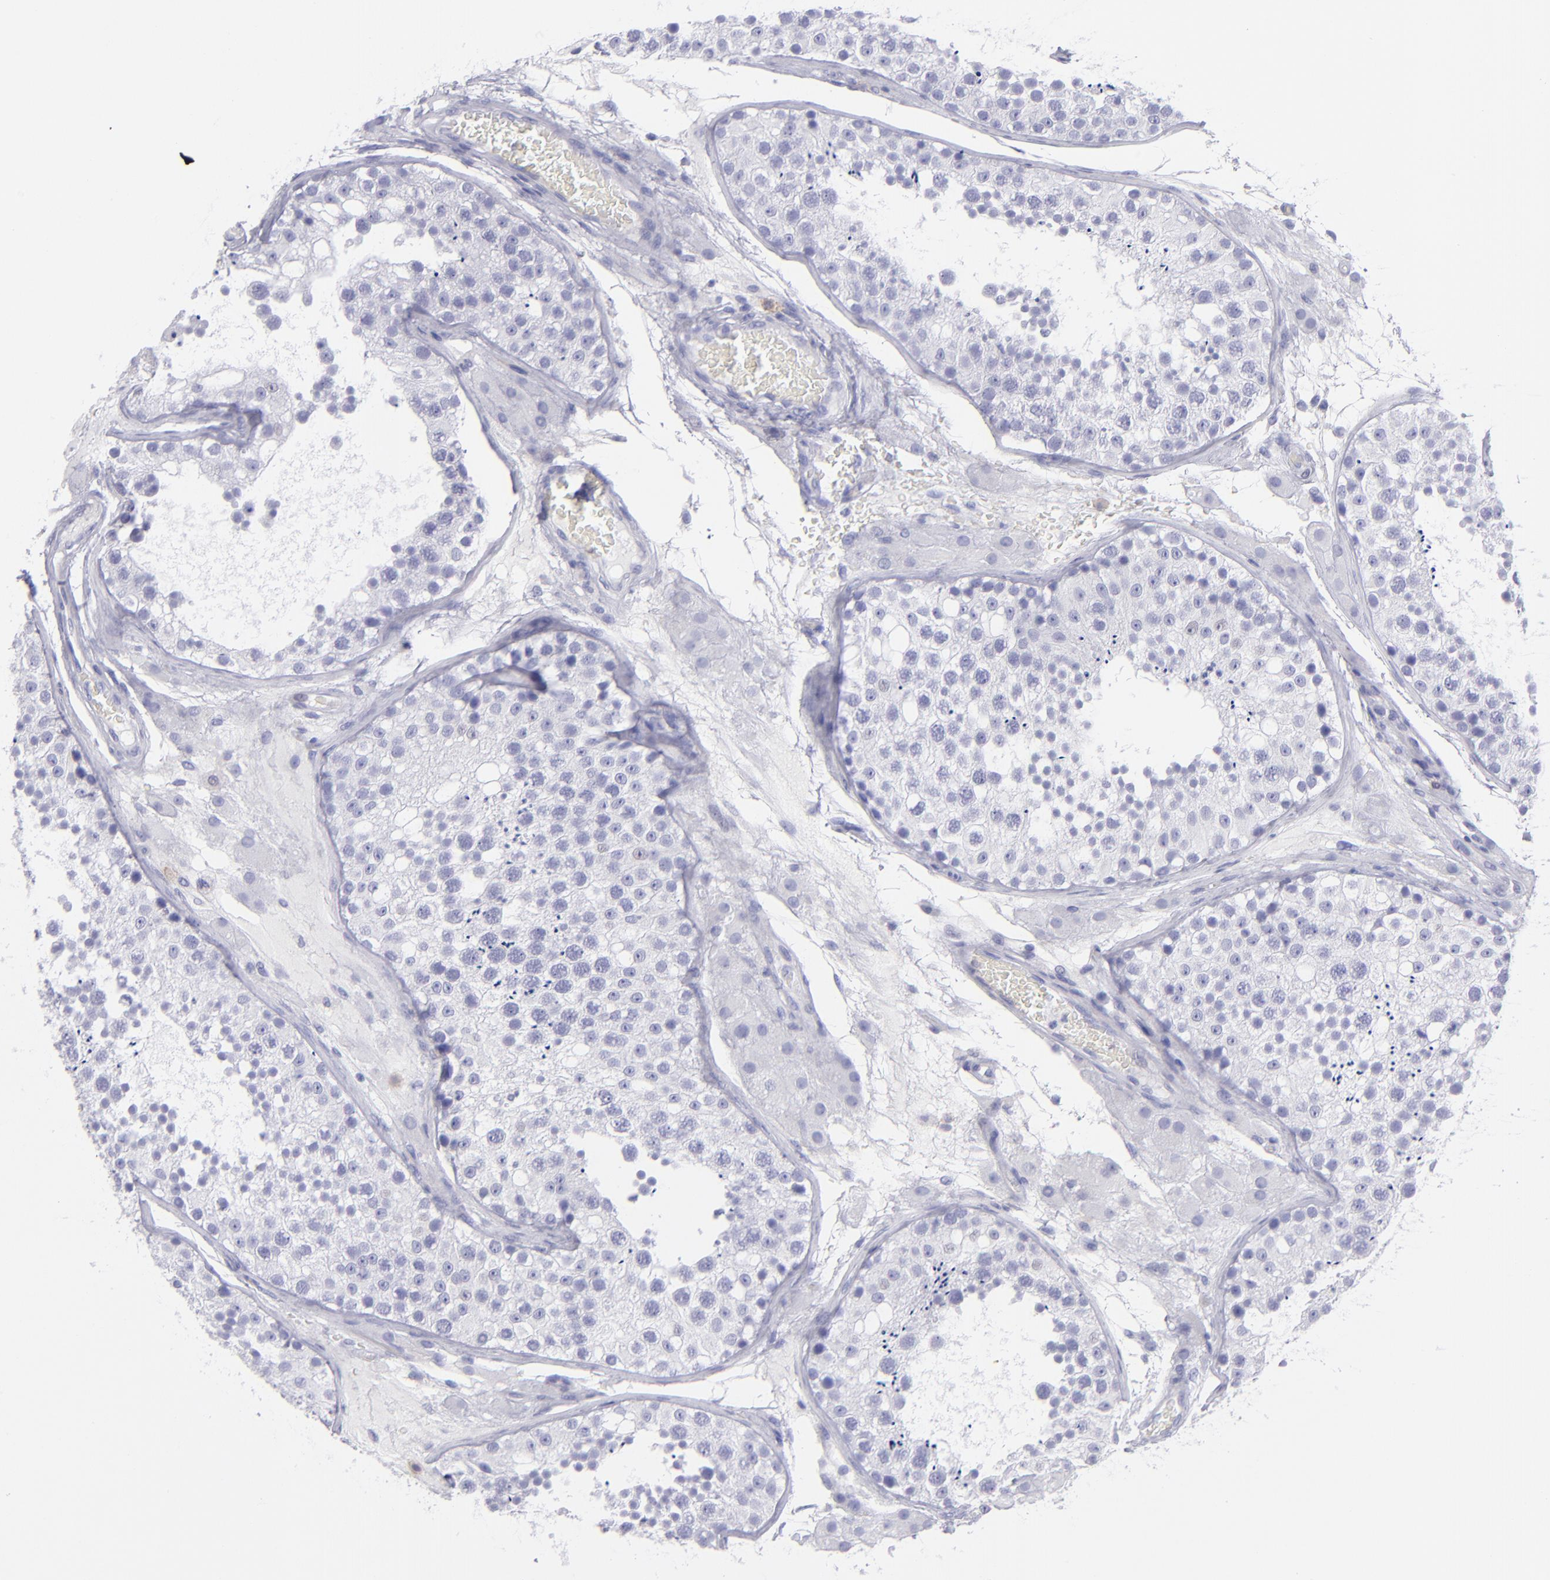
{"staining": {"intensity": "negative", "quantity": "none", "location": "none"}, "tissue": "testis", "cell_type": "Cells in seminiferous ducts", "image_type": "normal", "snomed": [{"axis": "morphology", "description": "Normal tissue, NOS"}, {"axis": "topography", "description": "Testis"}], "caption": "This is an immunohistochemistry micrograph of normal human testis. There is no positivity in cells in seminiferous ducts.", "gene": "CD82", "patient": {"sex": "male", "age": 26}}